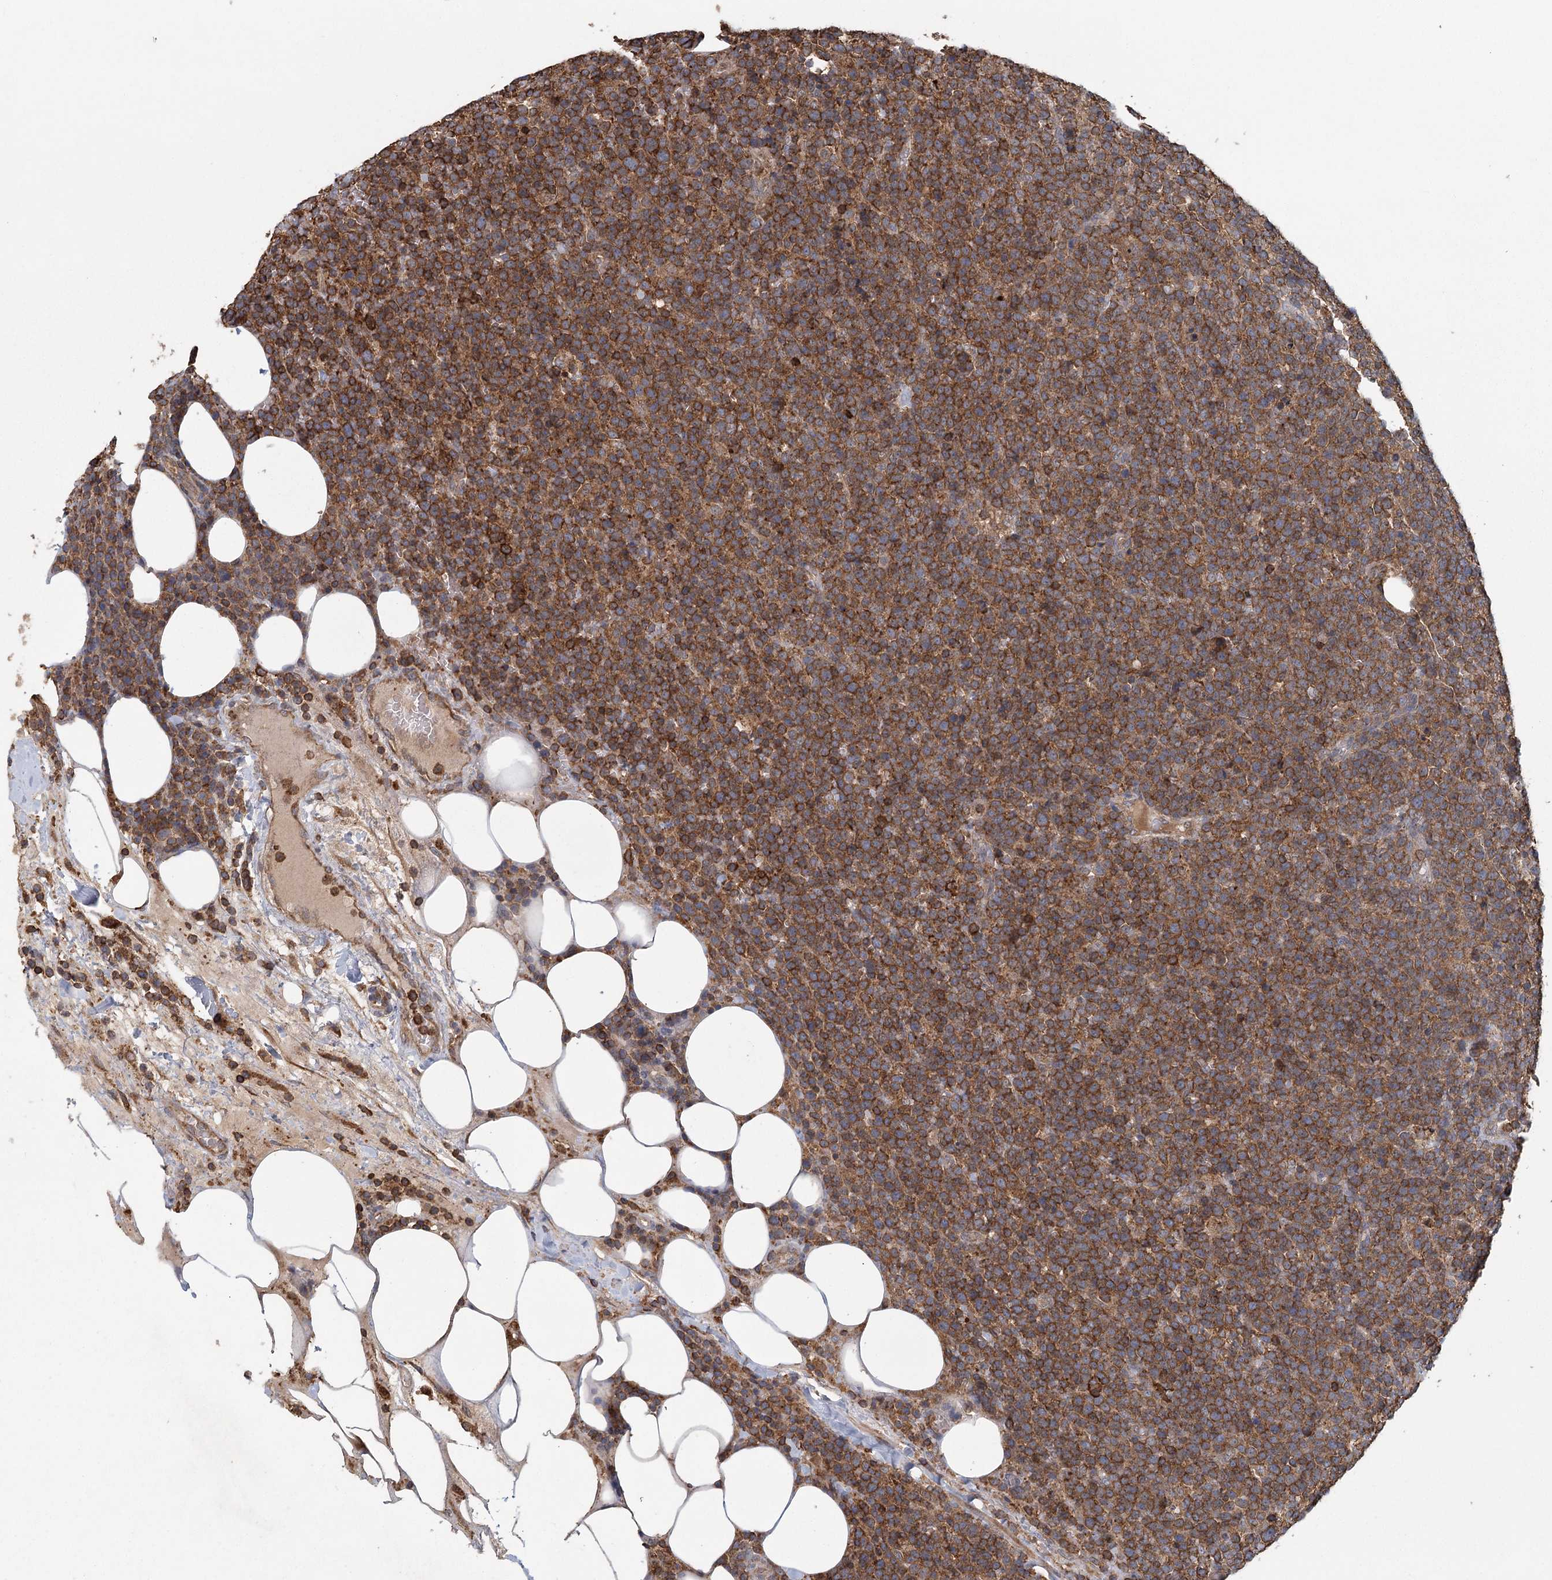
{"staining": {"intensity": "strong", "quantity": ">75%", "location": "cytoplasmic/membranous"}, "tissue": "lymphoma", "cell_type": "Tumor cells", "image_type": "cancer", "snomed": [{"axis": "morphology", "description": "Malignant lymphoma, non-Hodgkin's type, High grade"}, {"axis": "topography", "description": "Lymph node"}], "caption": "Malignant lymphoma, non-Hodgkin's type (high-grade) tissue displays strong cytoplasmic/membranous staining in about >75% of tumor cells, visualized by immunohistochemistry.", "gene": "PLEKHA7", "patient": {"sex": "male", "age": 61}}